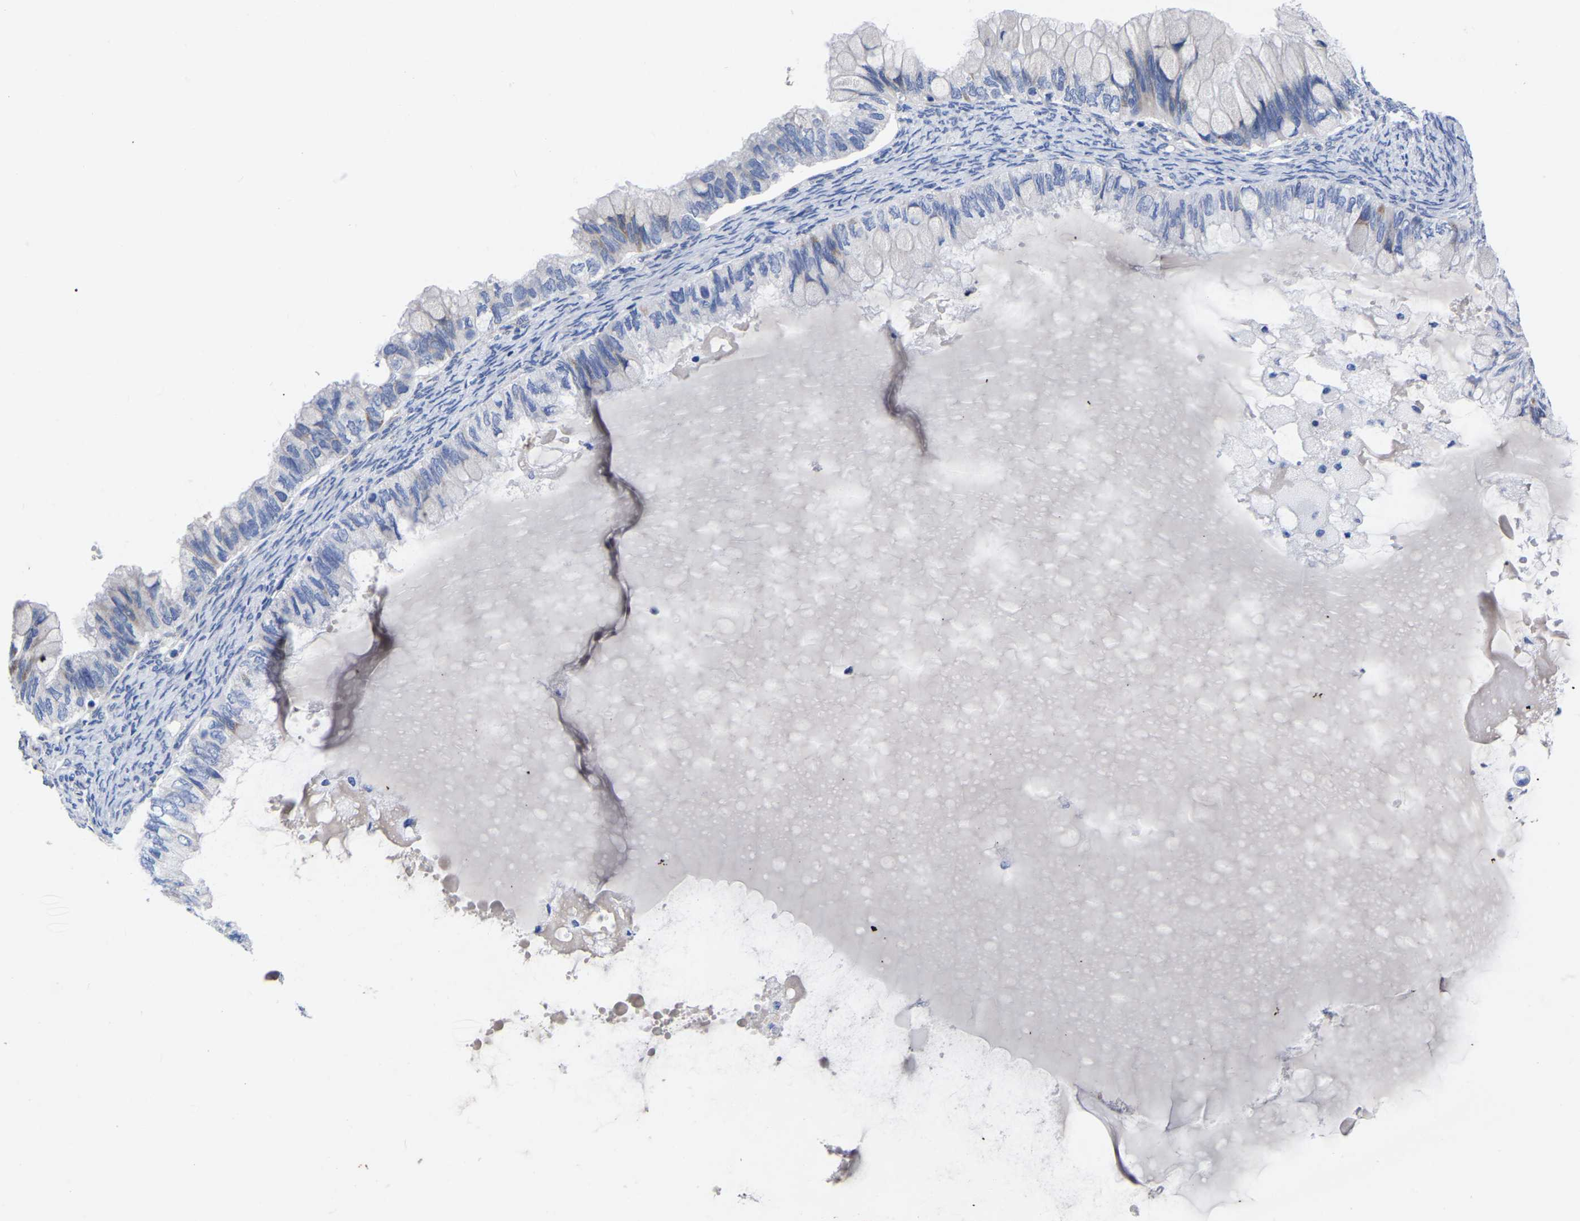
{"staining": {"intensity": "negative", "quantity": "none", "location": "none"}, "tissue": "ovarian cancer", "cell_type": "Tumor cells", "image_type": "cancer", "snomed": [{"axis": "morphology", "description": "Cystadenocarcinoma, mucinous, NOS"}, {"axis": "topography", "description": "Ovary"}], "caption": "The IHC micrograph has no significant expression in tumor cells of ovarian cancer (mucinous cystadenocarcinoma) tissue.", "gene": "GDF3", "patient": {"sex": "female", "age": 80}}